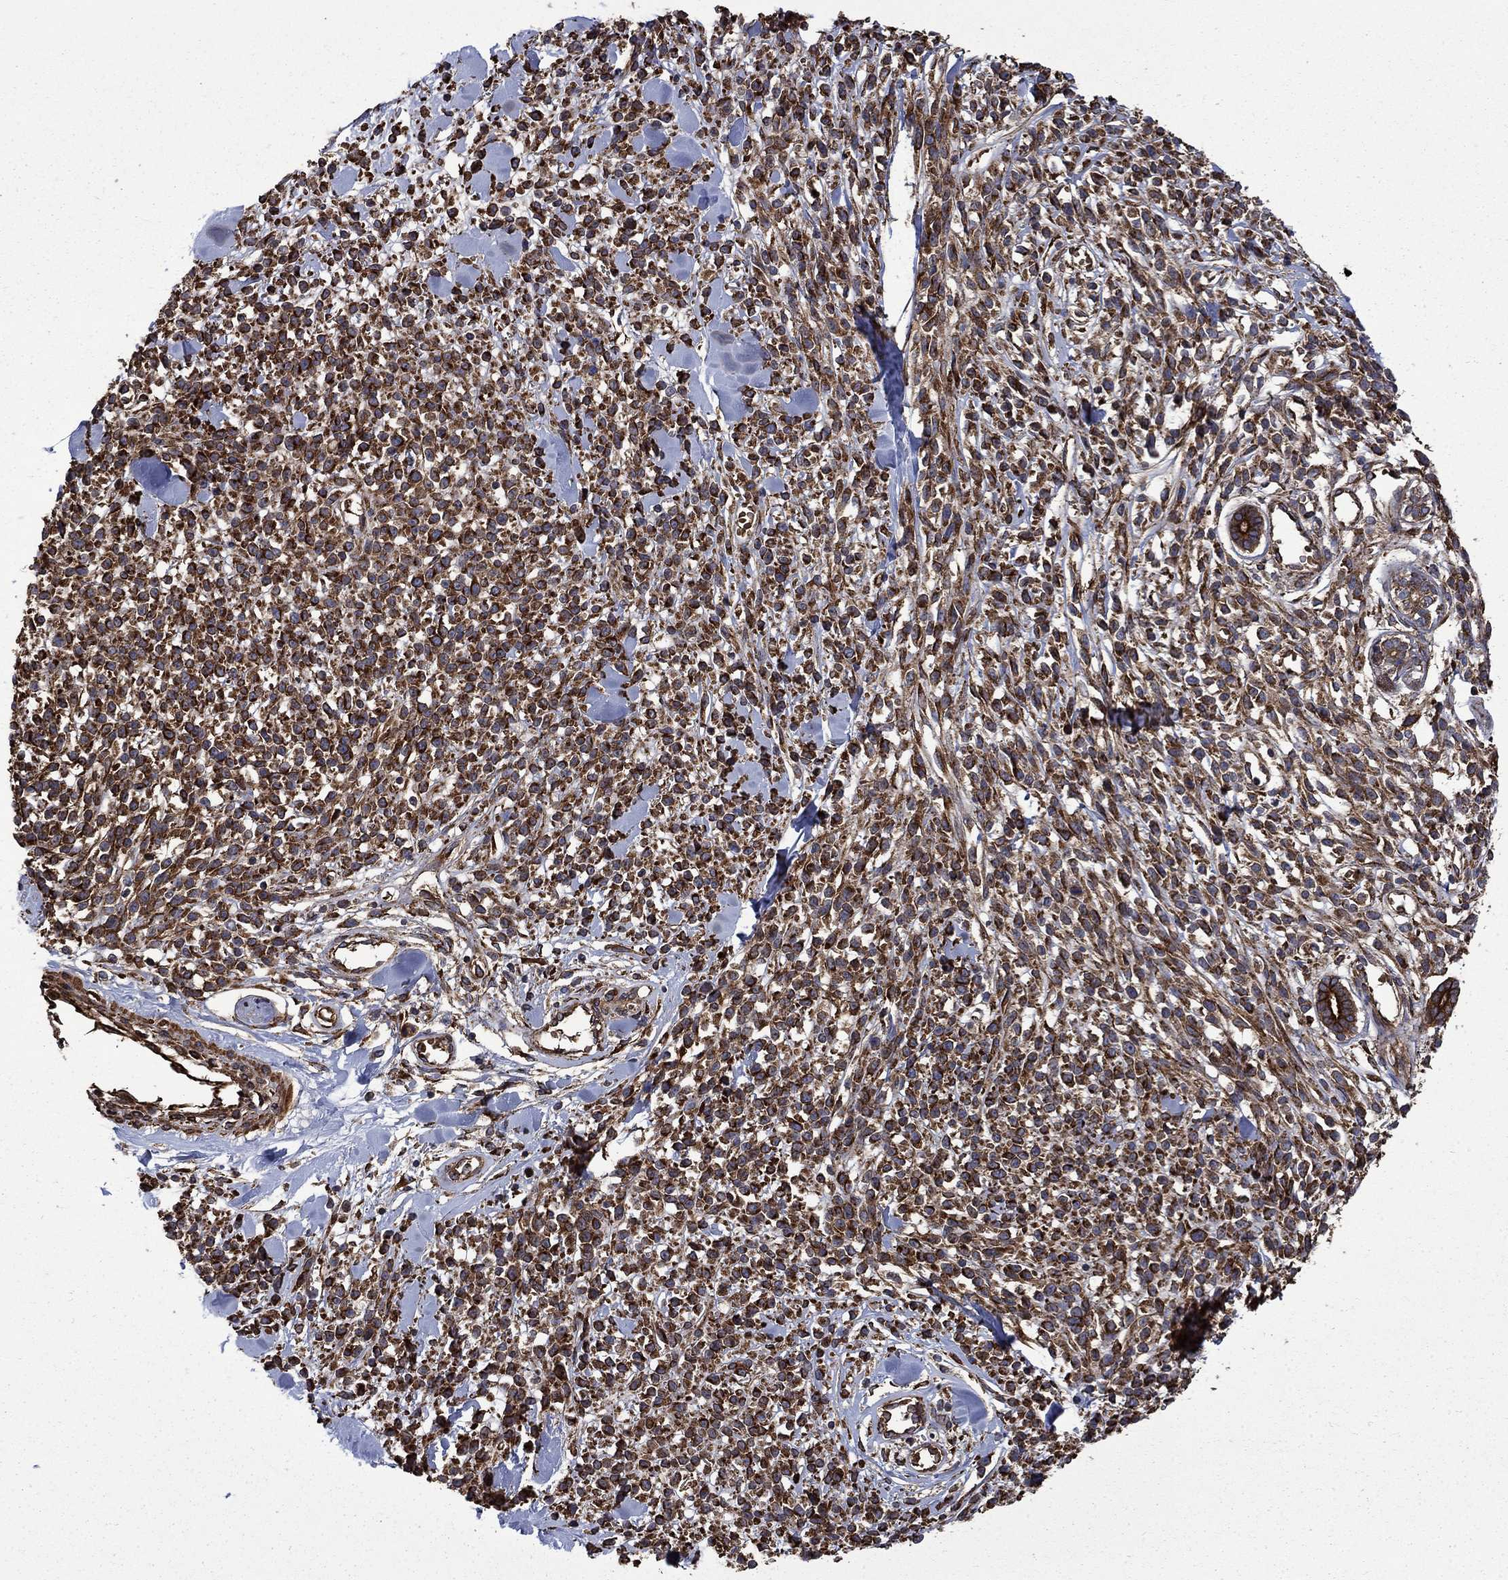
{"staining": {"intensity": "strong", "quantity": ">75%", "location": "cytoplasmic/membranous"}, "tissue": "melanoma", "cell_type": "Tumor cells", "image_type": "cancer", "snomed": [{"axis": "morphology", "description": "Malignant melanoma, NOS"}, {"axis": "topography", "description": "Skin"}, {"axis": "topography", "description": "Skin of trunk"}], "caption": "There is high levels of strong cytoplasmic/membranous staining in tumor cells of melanoma, as demonstrated by immunohistochemical staining (brown color).", "gene": "CUTC", "patient": {"sex": "male", "age": 74}}